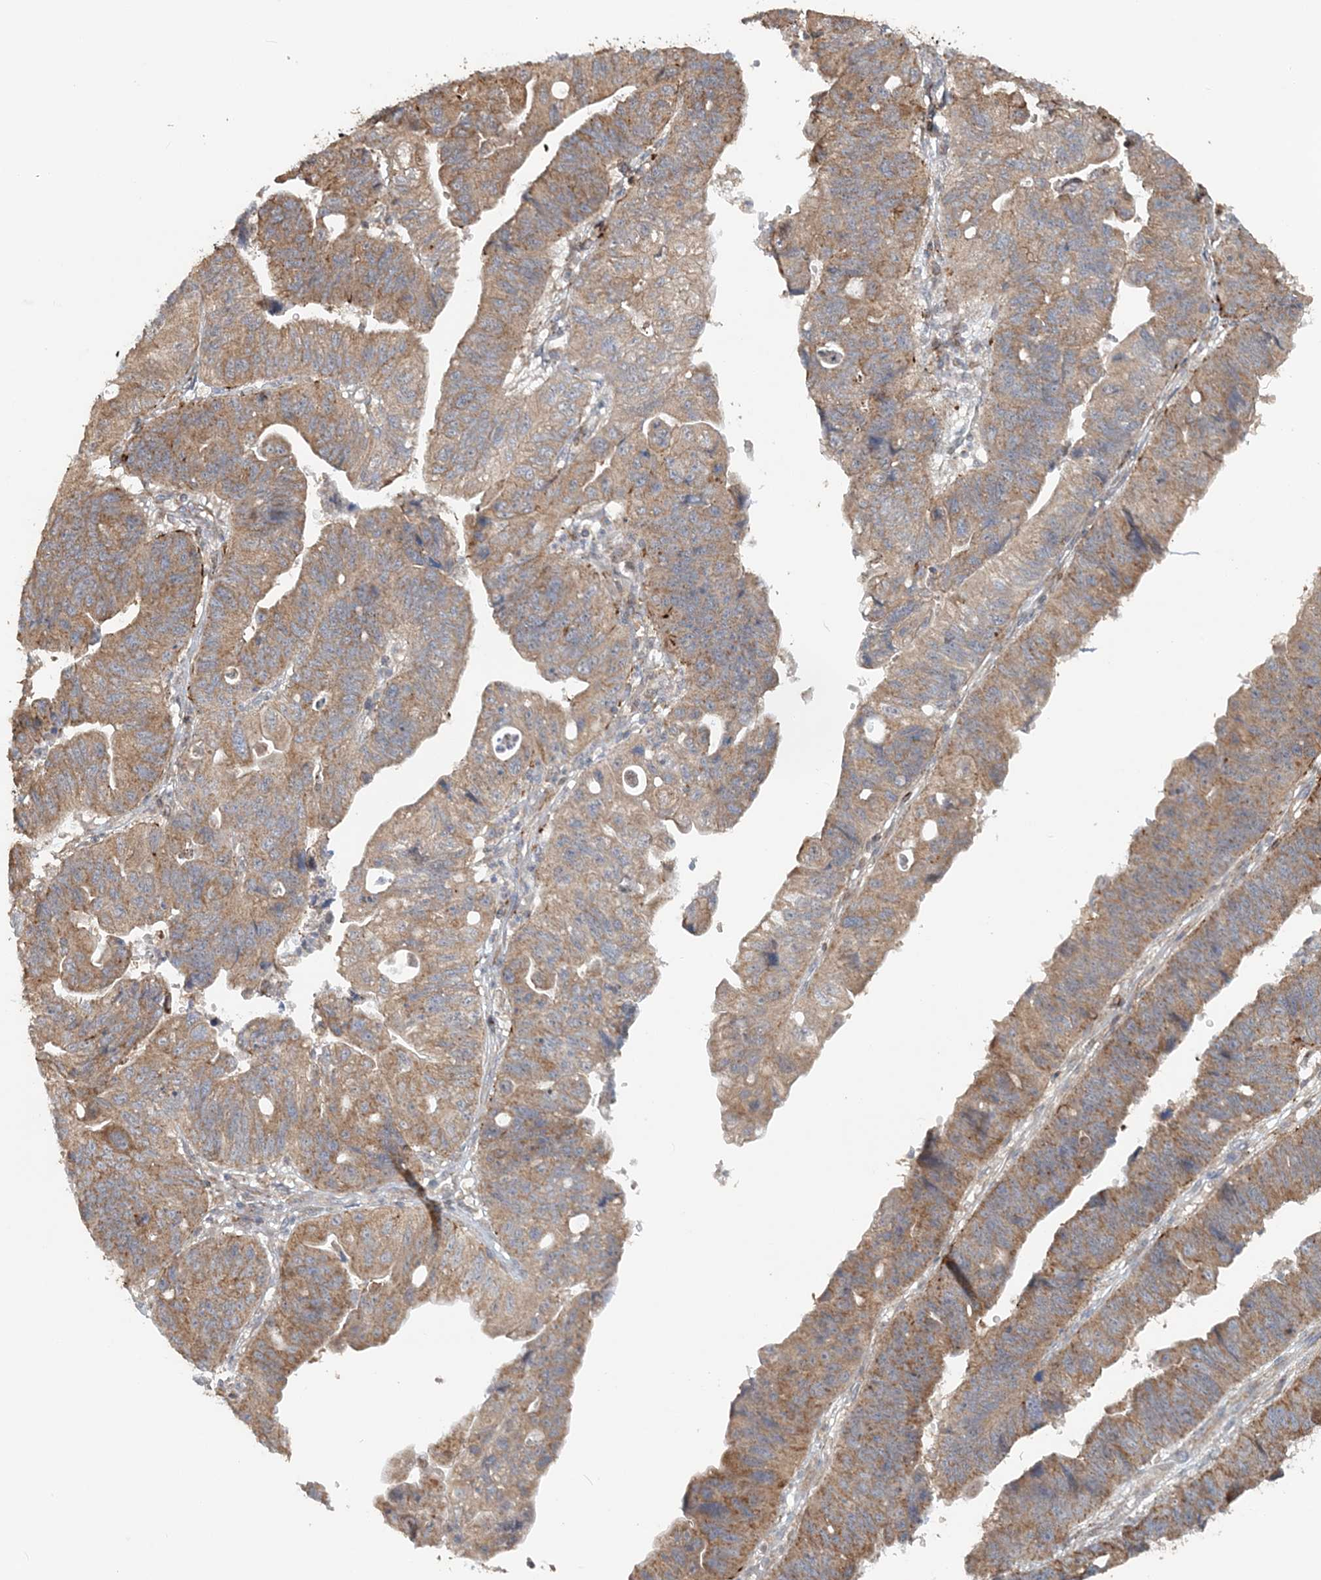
{"staining": {"intensity": "moderate", "quantity": ">75%", "location": "cytoplasmic/membranous"}, "tissue": "stomach cancer", "cell_type": "Tumor cells", "image_type": "cancer", "snomed": [{"axis": "morphology", "description": "Adenocarcinoma, NOS"}, {"axis": "topography", "description": "Stomach"}], "caption": "IHC photomicrograph of human stomach adenocarcinoma stained for a protein (brown), which shows medium levels of moderate cytoplasmic/membranous expression in about >75% of tumor cells.", "gene": "MMUT", "patient": {"sex": "male", "age": 59}}